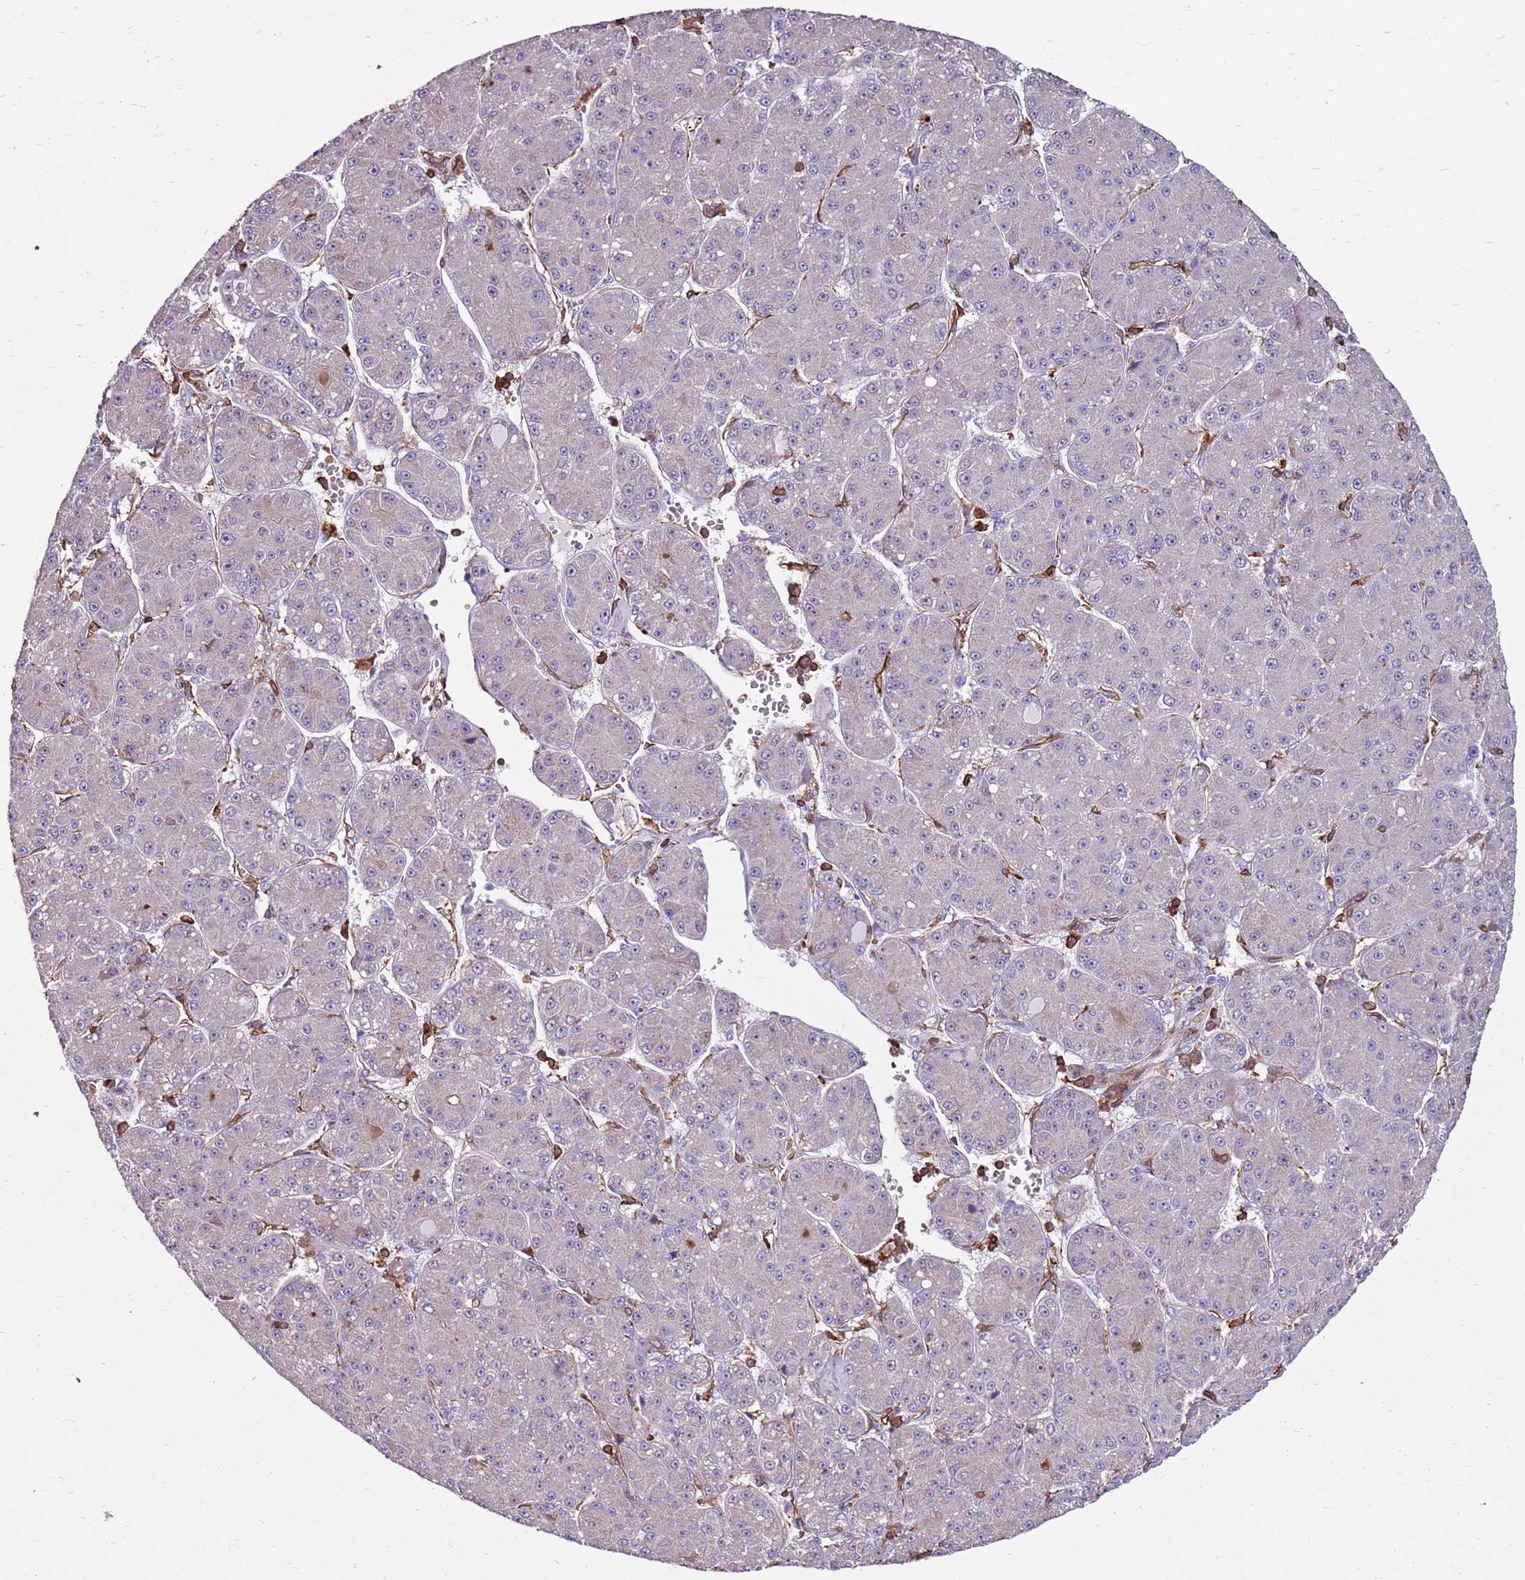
{"staining": {"intensity": "negative", "quantity": "none", "location": "none"}, "tissue": "liver cancer", "cell_type": "Tumor cells", "image_type": "cancer", "snomed": [{"axis": "morphology", "description": "Carcinoma, Hepatocellular, NOS"}, {"axis": "topography", "description": "Liver"}], "caption": "Immunohistochemistry (IHC) image of neoplastic tissue: hepatocellular carcinoma (liver) stained with DAB displays no significant protein expression in tumor cells.", "gene": "ZSWIM1", "patient": {"sex": "male", "age": 67}}